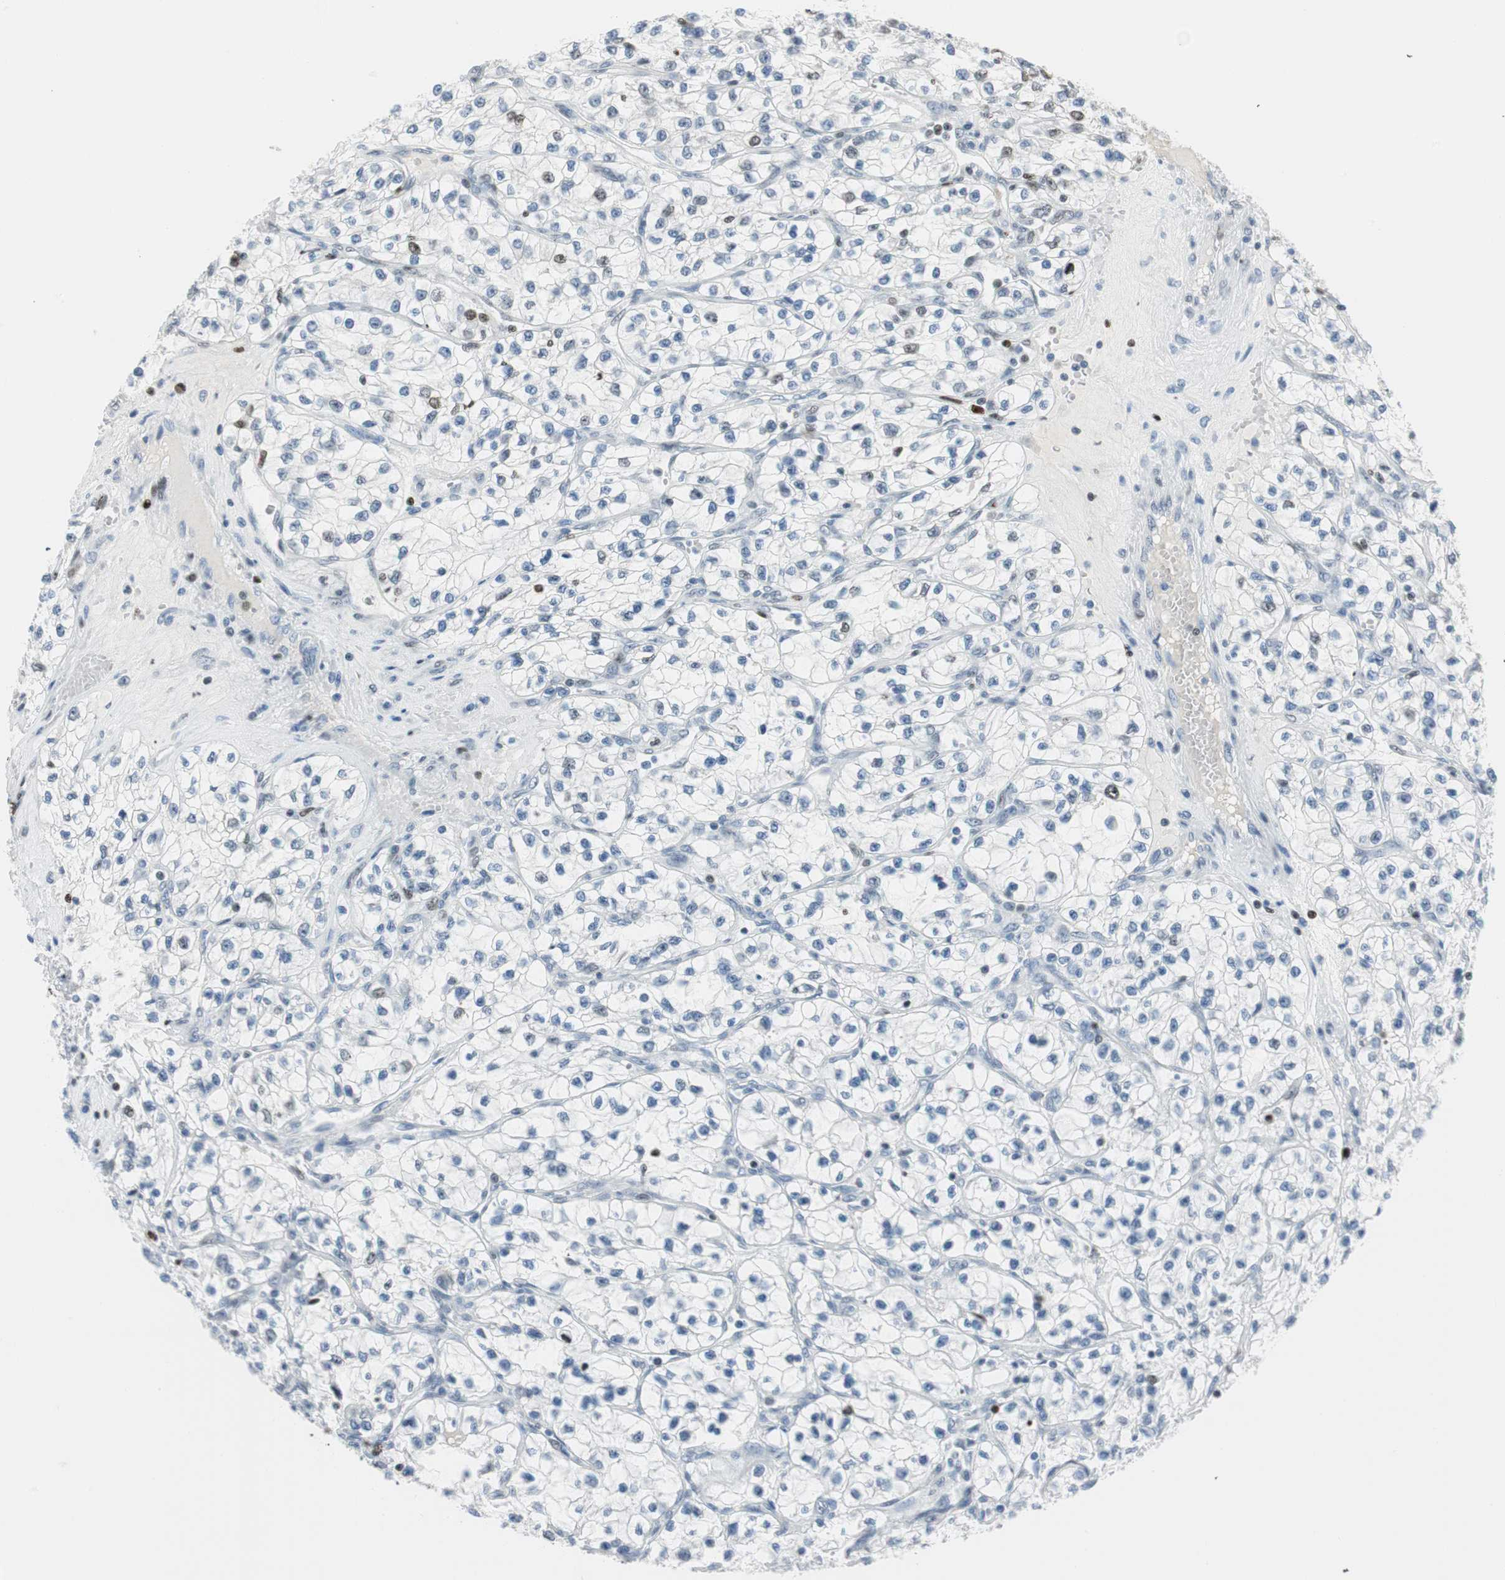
{"staining": {"intensity": "weak", "quantity": "<25%", "location": "nuclear"}, "tissue": "renal cancer", "cell_type": "Tumor cells", "image_type": "cancer", "snomed": [{"axis": "morphology", "description": "Adenocarcinoma, NOS"}, {"axis": "topography", "description": "Kidney"}], "caption": "Immunohistochemical staining of human renal cancer demonstrates no significant positivity in tumor cells.", "gene": "EZH2", "patient": {"sex": "female", "age": 57}}